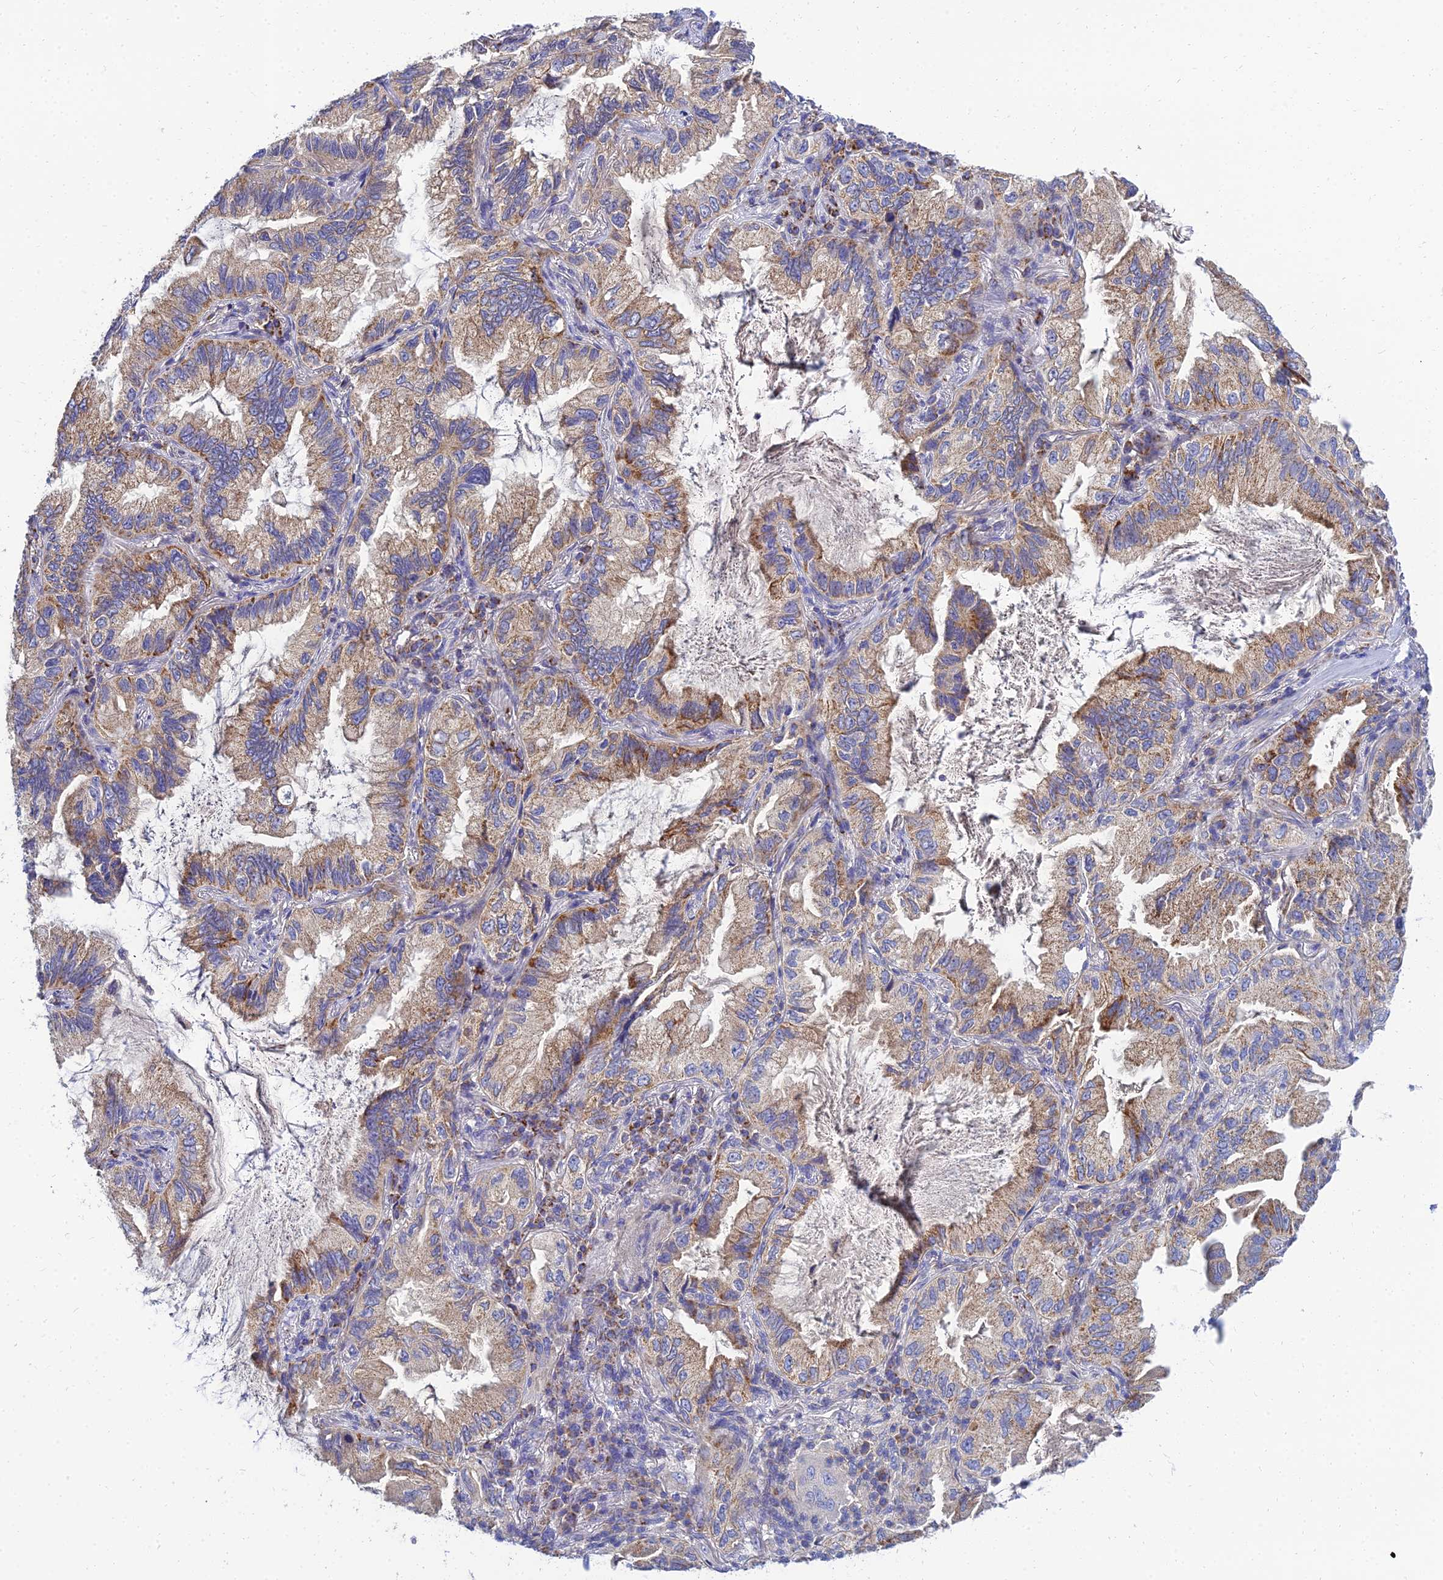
{"staining": {"intensity": "moderate", "quantity": "25%-75%", "location": "cytoplasmic/membranous"}, "tissue": "lung cancer", "cell_type": "Tumor cells", "image_type": "cancer", "snomed": [{"axis": "morphology", "description": "Adenocarcinoma, NOS"}, {"axis": "topography", "description": "Lung"}], "caption": "Immunohistochemical staining of lung cancer (adenocarcinoma) demonstrates medium levels of moderate cytoplasmic/membranous expression in about 25%-75% of tumor cells.", "gene": "NPY", "patient": {"sex": "female", "age": 69}}